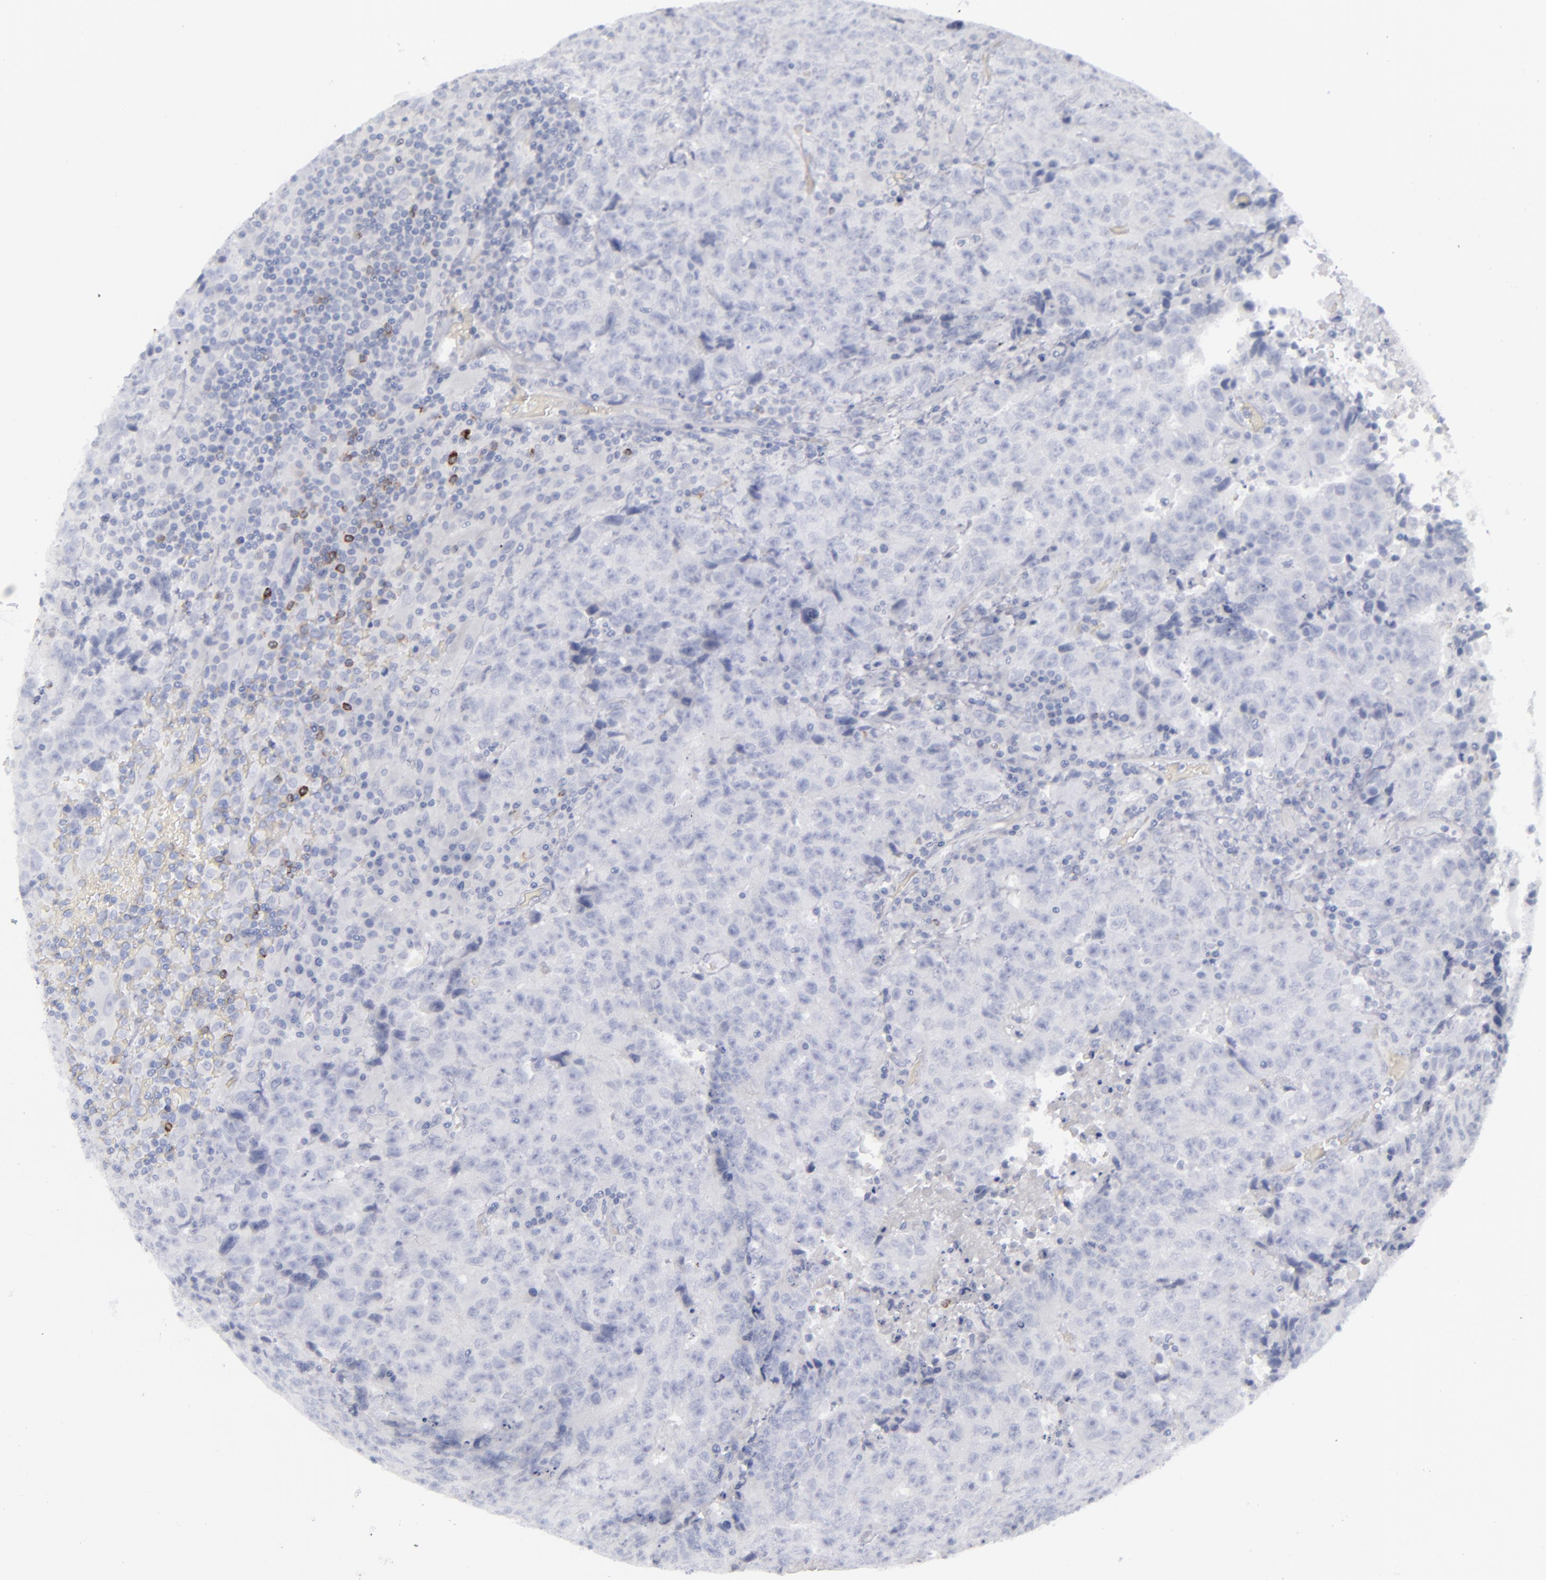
{"staining": {"intensity": "negative", "quantity": "none", "location": "none"}, "tissue": "testis cancer", "cell_type": "Tumor cells", "image_type": "cancer", "snomed": [{"axis": "morphology", "description": "Necrosis, NOS"}, {"axis": "morphology", "description": "Carcinoma, Embryonal, NOS"}, {"axis": "topography", "description": "Testis"}], "caption": "Immunohistochemistry (IHC) of human testis cancer (embryonal carcinoma) shows no positivity in tumor cells.", "gene": "CD22", "patient": {"sex": "male", "age": 19}}